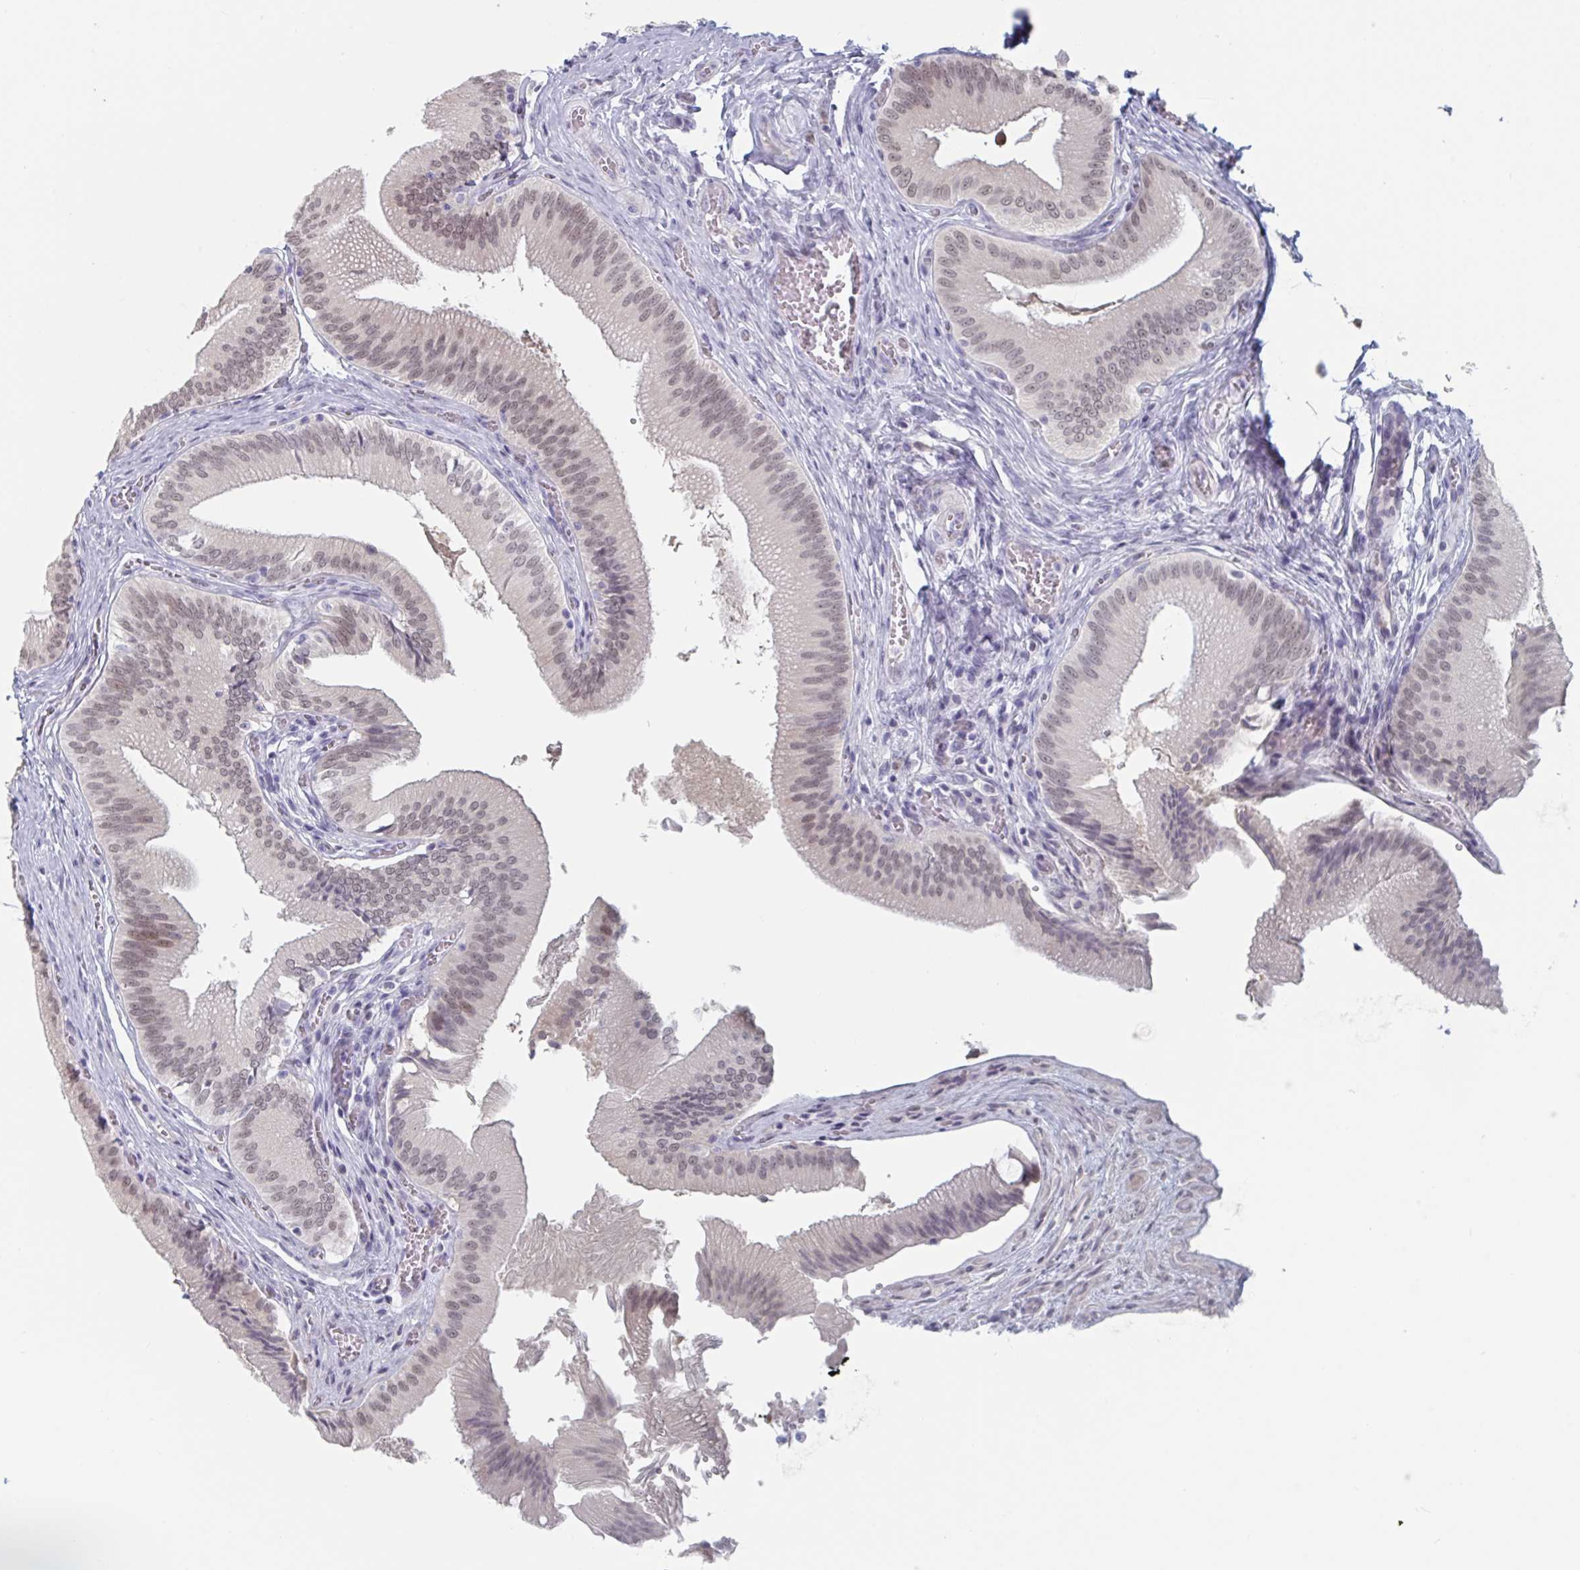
{"staining": {"intensity": "weak", "quantity": "25%-75%", "location": "nuclear"}, "tissue": "gallbladder", "cell_type": "Glandular cells", "image_type": "normal", "snomed": [{"axis": "morphology", "description": "Normal tissue, NOS"}, {"axis": "topography", "description": "Gallbladder"}], "caption": "Protein staining by immunohistochemistry demonstrates weak nuclear staining in approximately 25%-75% of glandular cells in benign gallbladder.", "gene": "FOXA1", "patient": {"sex": "male", "age": 17}}